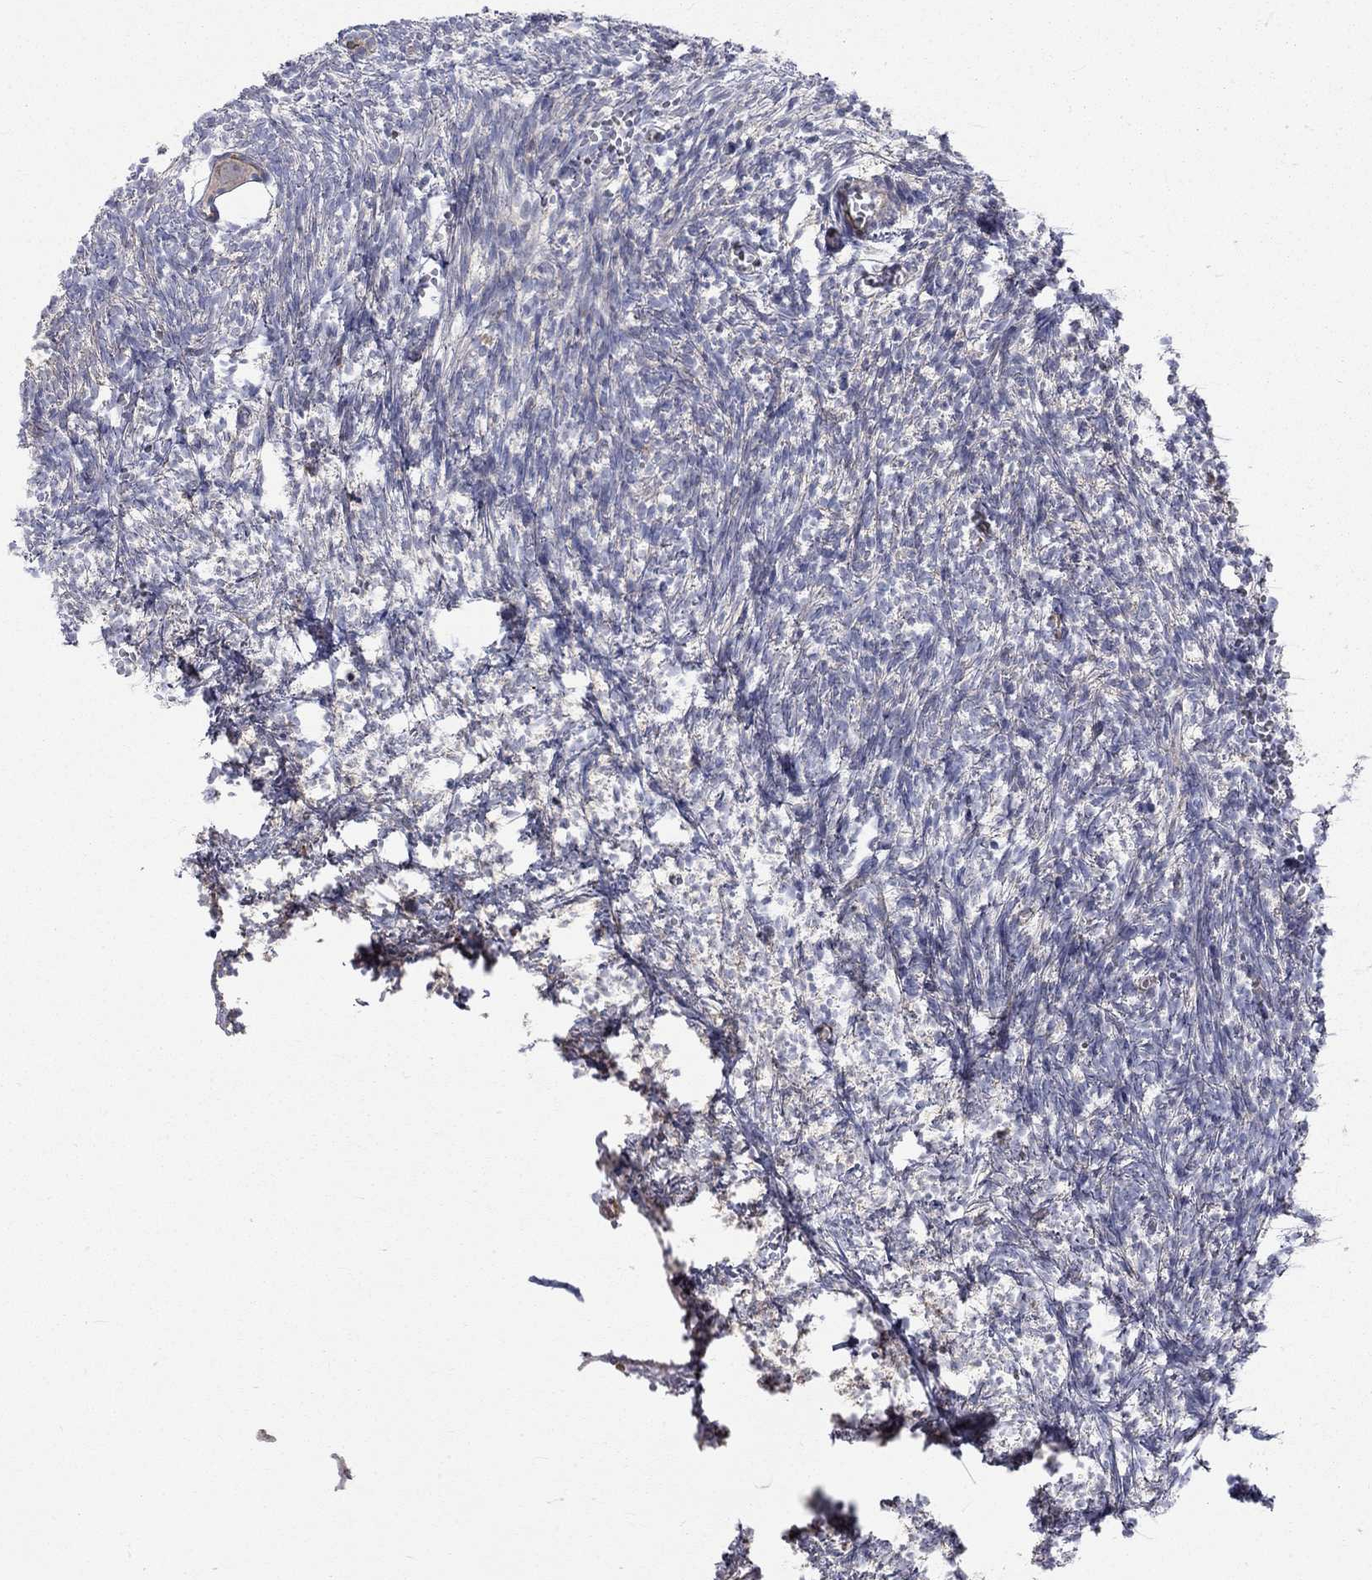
{"staining": {"intensity": "moderate", "quantity": "<25%", "location": "cytoplasmic/membranous"}, "tissue": "ovary", "cell_type": "Follicle cells", "image_type": "normal", "snomed": [{"axis": "morphology", "description": "Normal tissue, NOS"}, {"axis": "topography", "description": "Ovary"}], "caption": "Immunohistochemistry (IHC) micrograph of normal ovary: human ovary stained using immunohistochemistry displays low levels of moderate protein expression localized specifically in the cytoplasmic/membranous of follicle cells, appearing as a cytoplasmic/membranous brown color.", "gene": "PCDHGA10", "patient": {"sex": "female", "age": 43}}